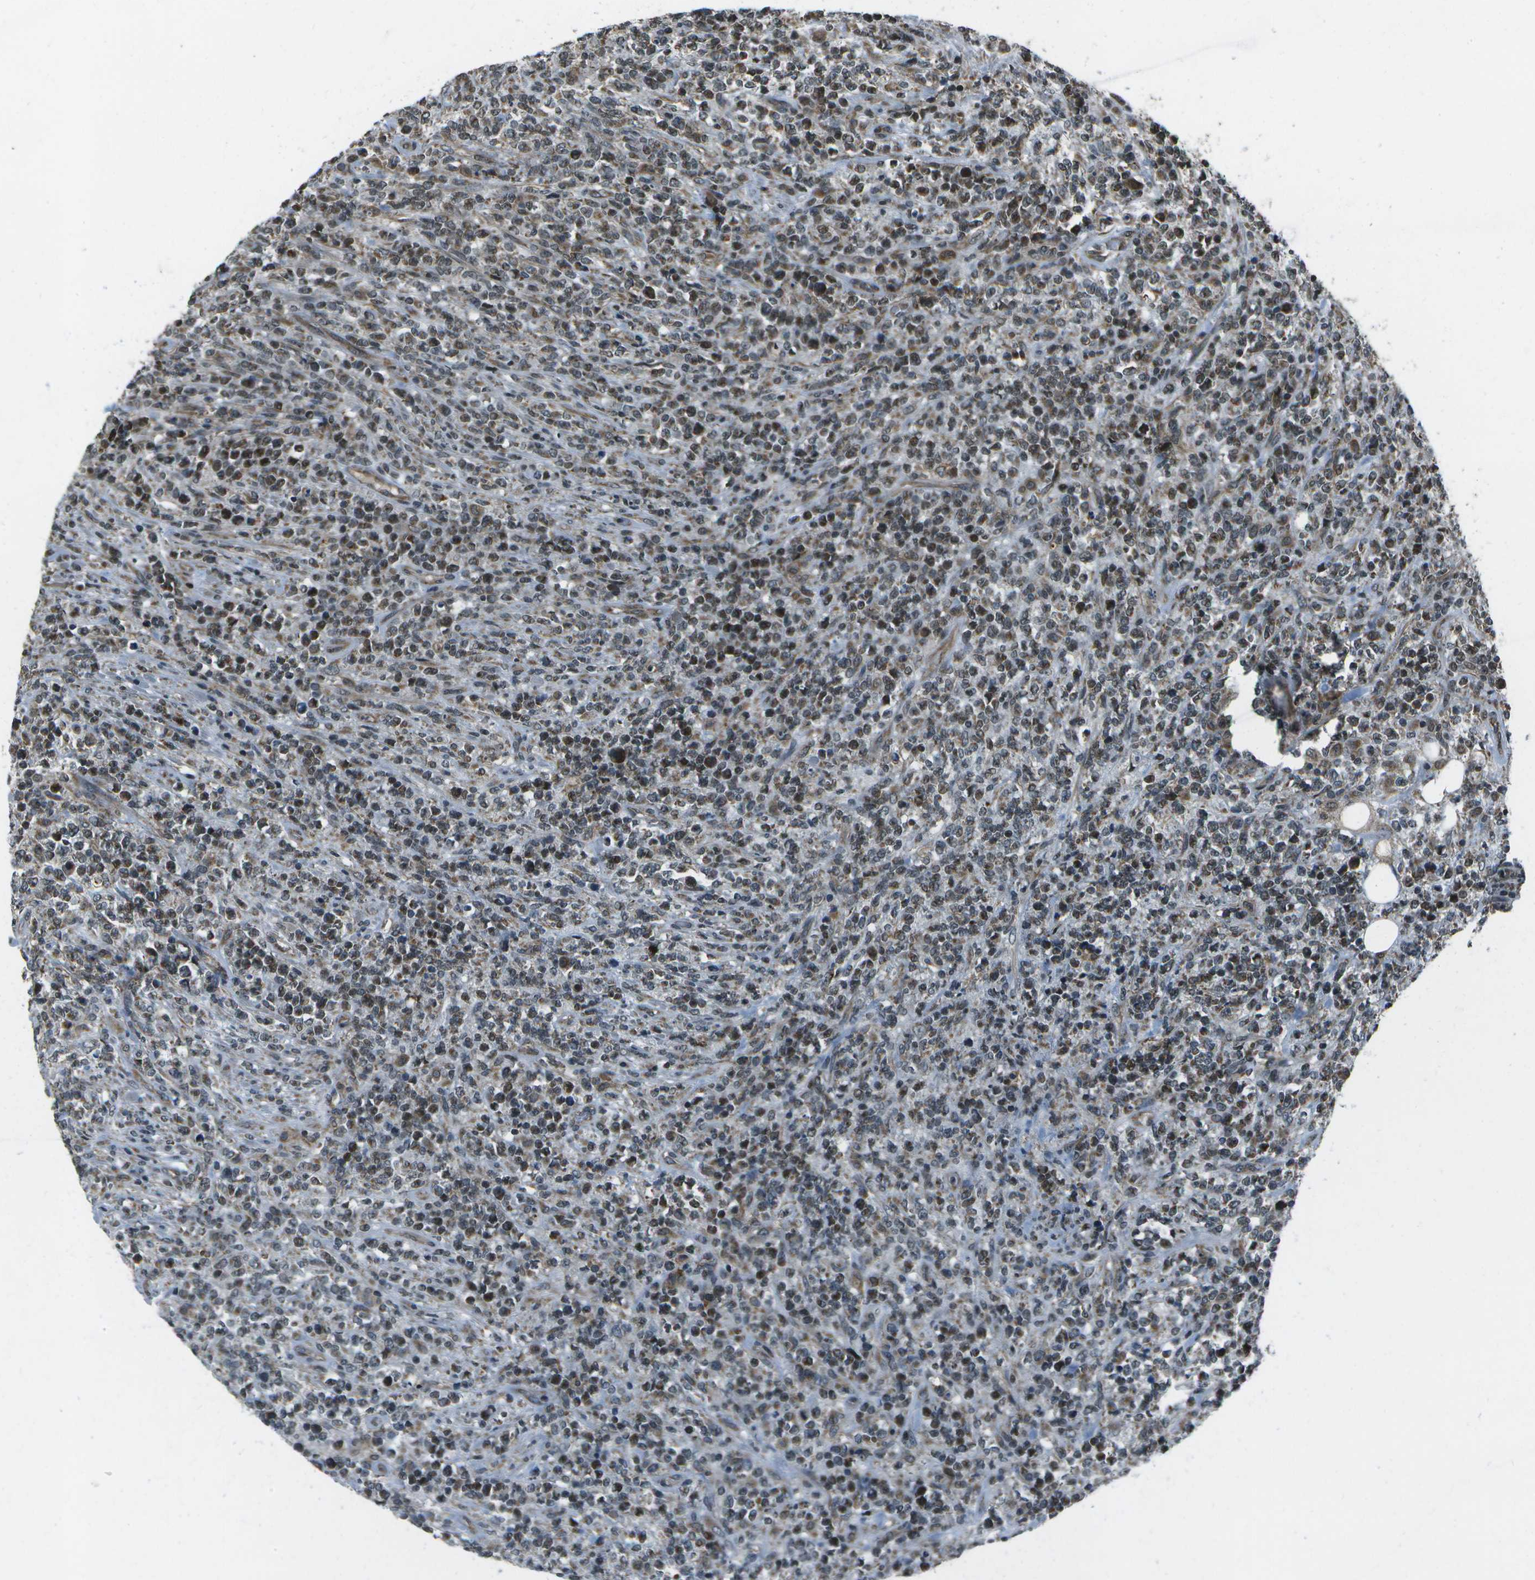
{"staining": {"intensity": "moderate", "quantity": ">75%", "location": "cytoplasmic/membranous"}, "tissue": "lymphoma", "cell_type": "Tumor cells", "image_type": "cancer", "snomed": [{"axis": "morphology", "description": "Malignant lymphoma, non-Hodgkin's type, High grade"}, {"axis": "topography", "description": "Soft tissue"}], "caption": "Brown immunohistochemical staining in human lymphoma exhibits moderate cytoplasmic/membranous staining in about >75% of tumor cells. (Brightfield microscopy of DAB IHC at high magnification).", "gene": "EIF2AK1", "patient": {"sex": "male", "age": 18}}